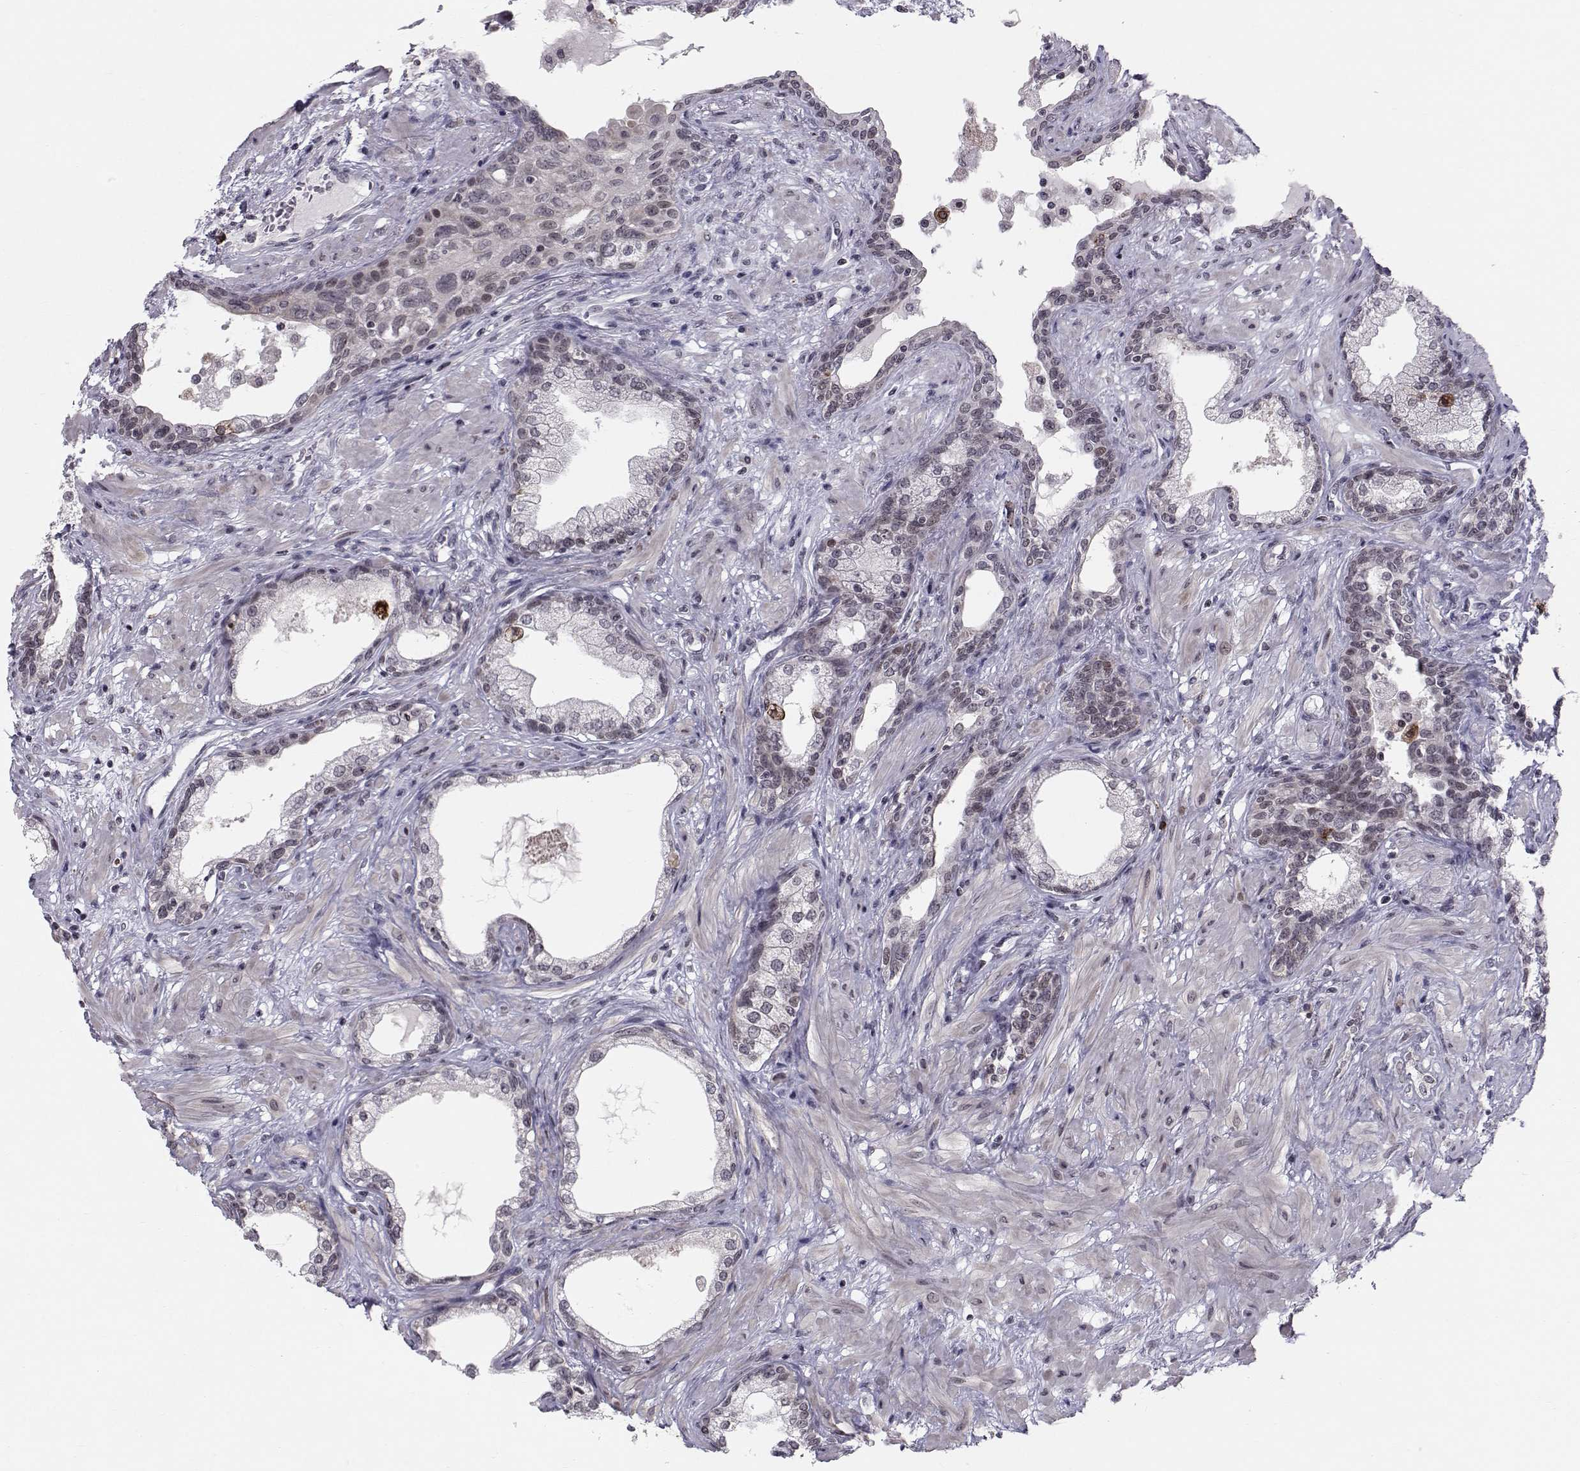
{"staining": {"intensity": "negative", "quantity": "none", "location": "none"}, "tissue": "prostate", "cell_type": "Glandular cells", "image_type": "normal", "snomed": [{"axis": "morphology", "description": "Normal tissue, NOS"}, {"axis": "topography", "description": "Prostate"}], "caption": "The histopathology image reveals no staining of glandular cells in unremarkable prostate. Brightfield microscopy of immunohistochemistry (IHC) stained with DAB (3,3'-diaminobenzidine) (brown) and hematoxylin (blue), captured at high magnification.", "gene": "MARCHF4", "patient": {"sex": "male", "age": 63}}